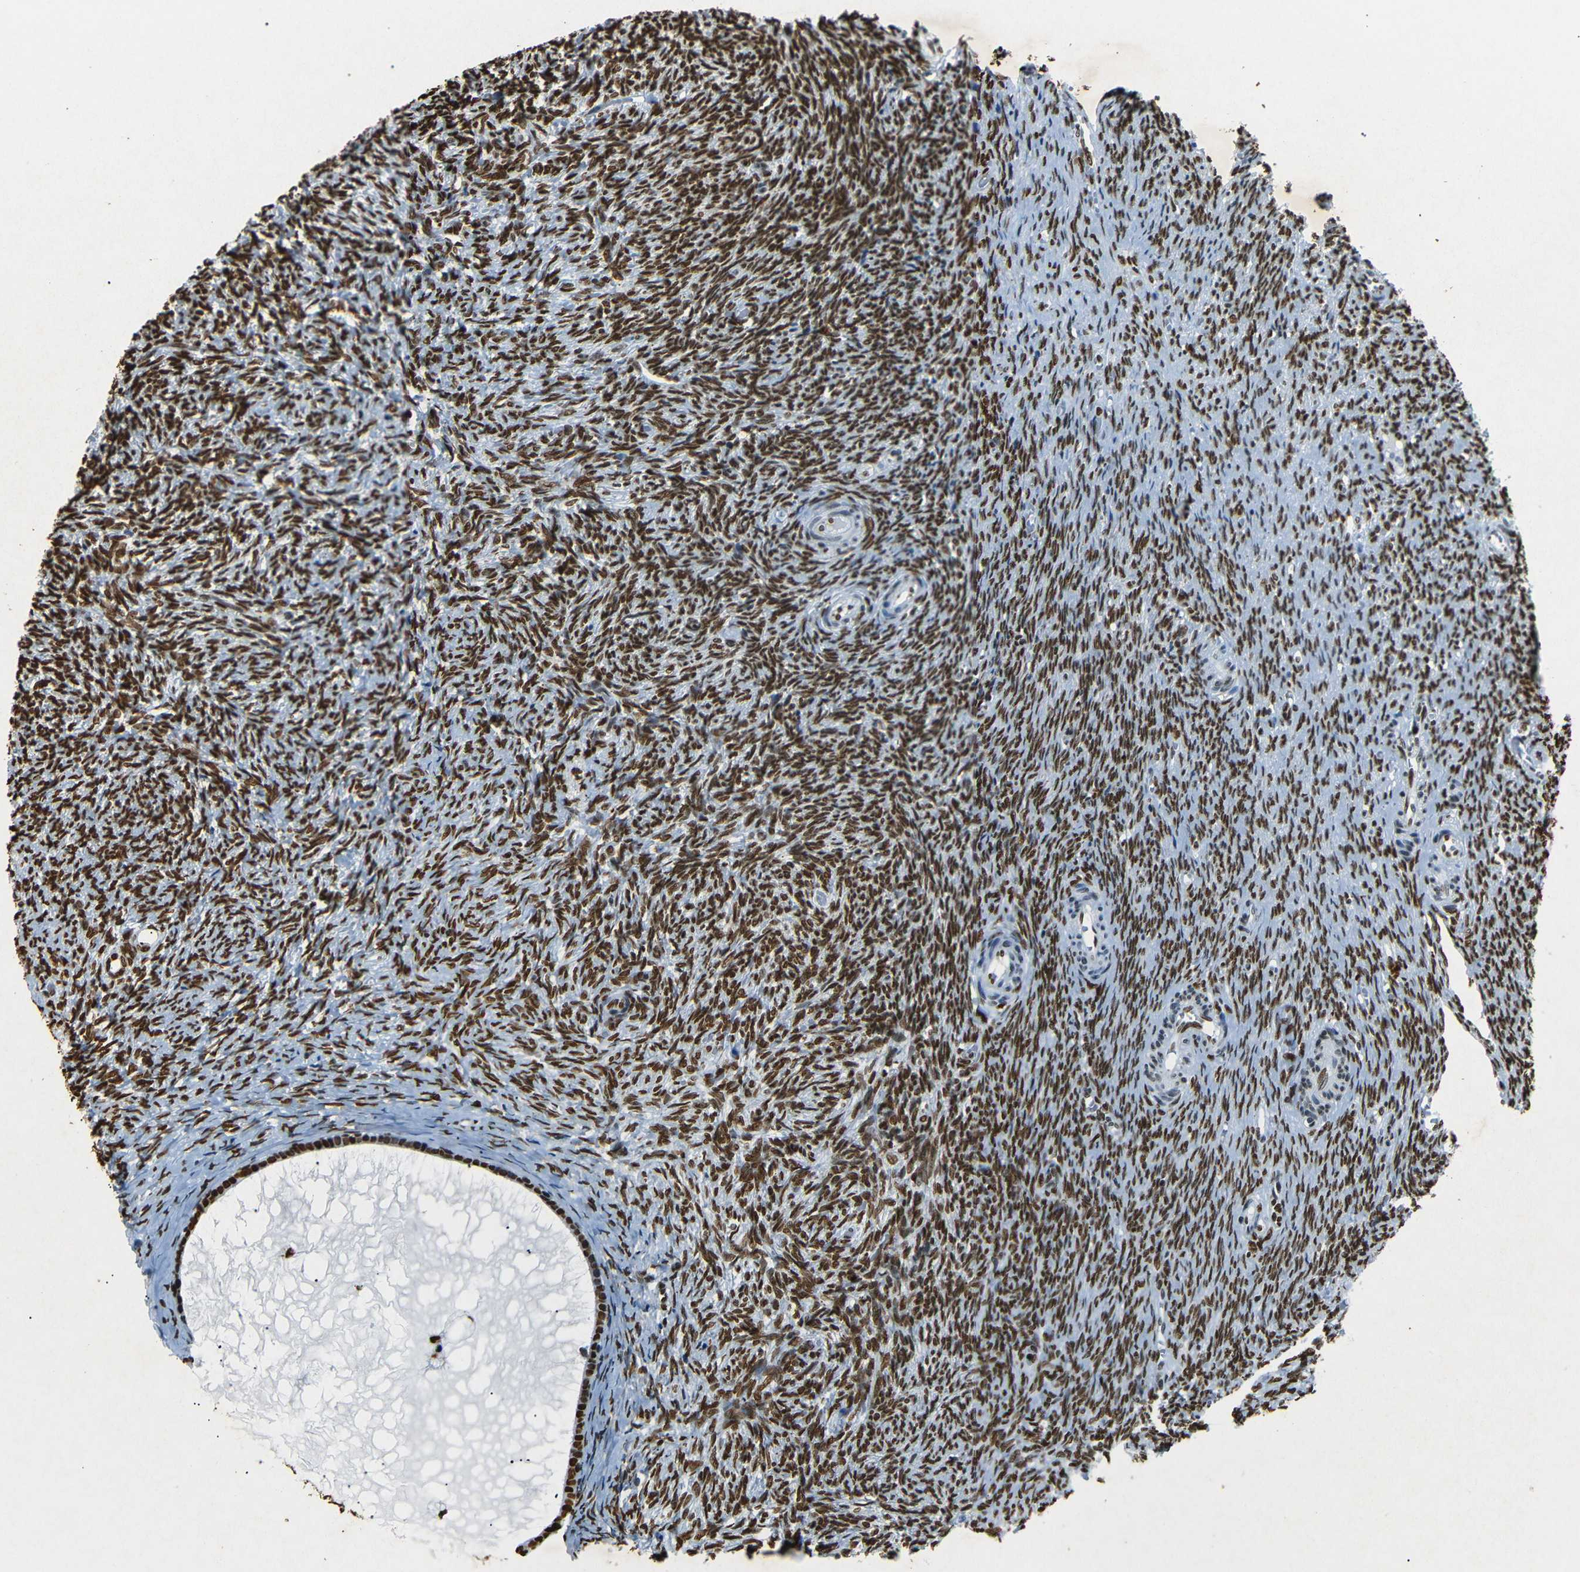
{"staining": {"intensity": "strong", "quantity": ">75%", "location": "nuclear"}, "tissue": "ovary", "cell_type": "Follicle cells", "image_type": "normal", "snomed": [{"axis": "morphology", "description": "Normal tissue, NOS"}, {"axis": "topography", "description": "Ovary"}], "caption": "Protein staining reveals strong nuclear expression in about >75% of follicle cells in unremarkable ovary.", "gene": "HMGN1", "patient": {"sex": "female", "age": 41}}